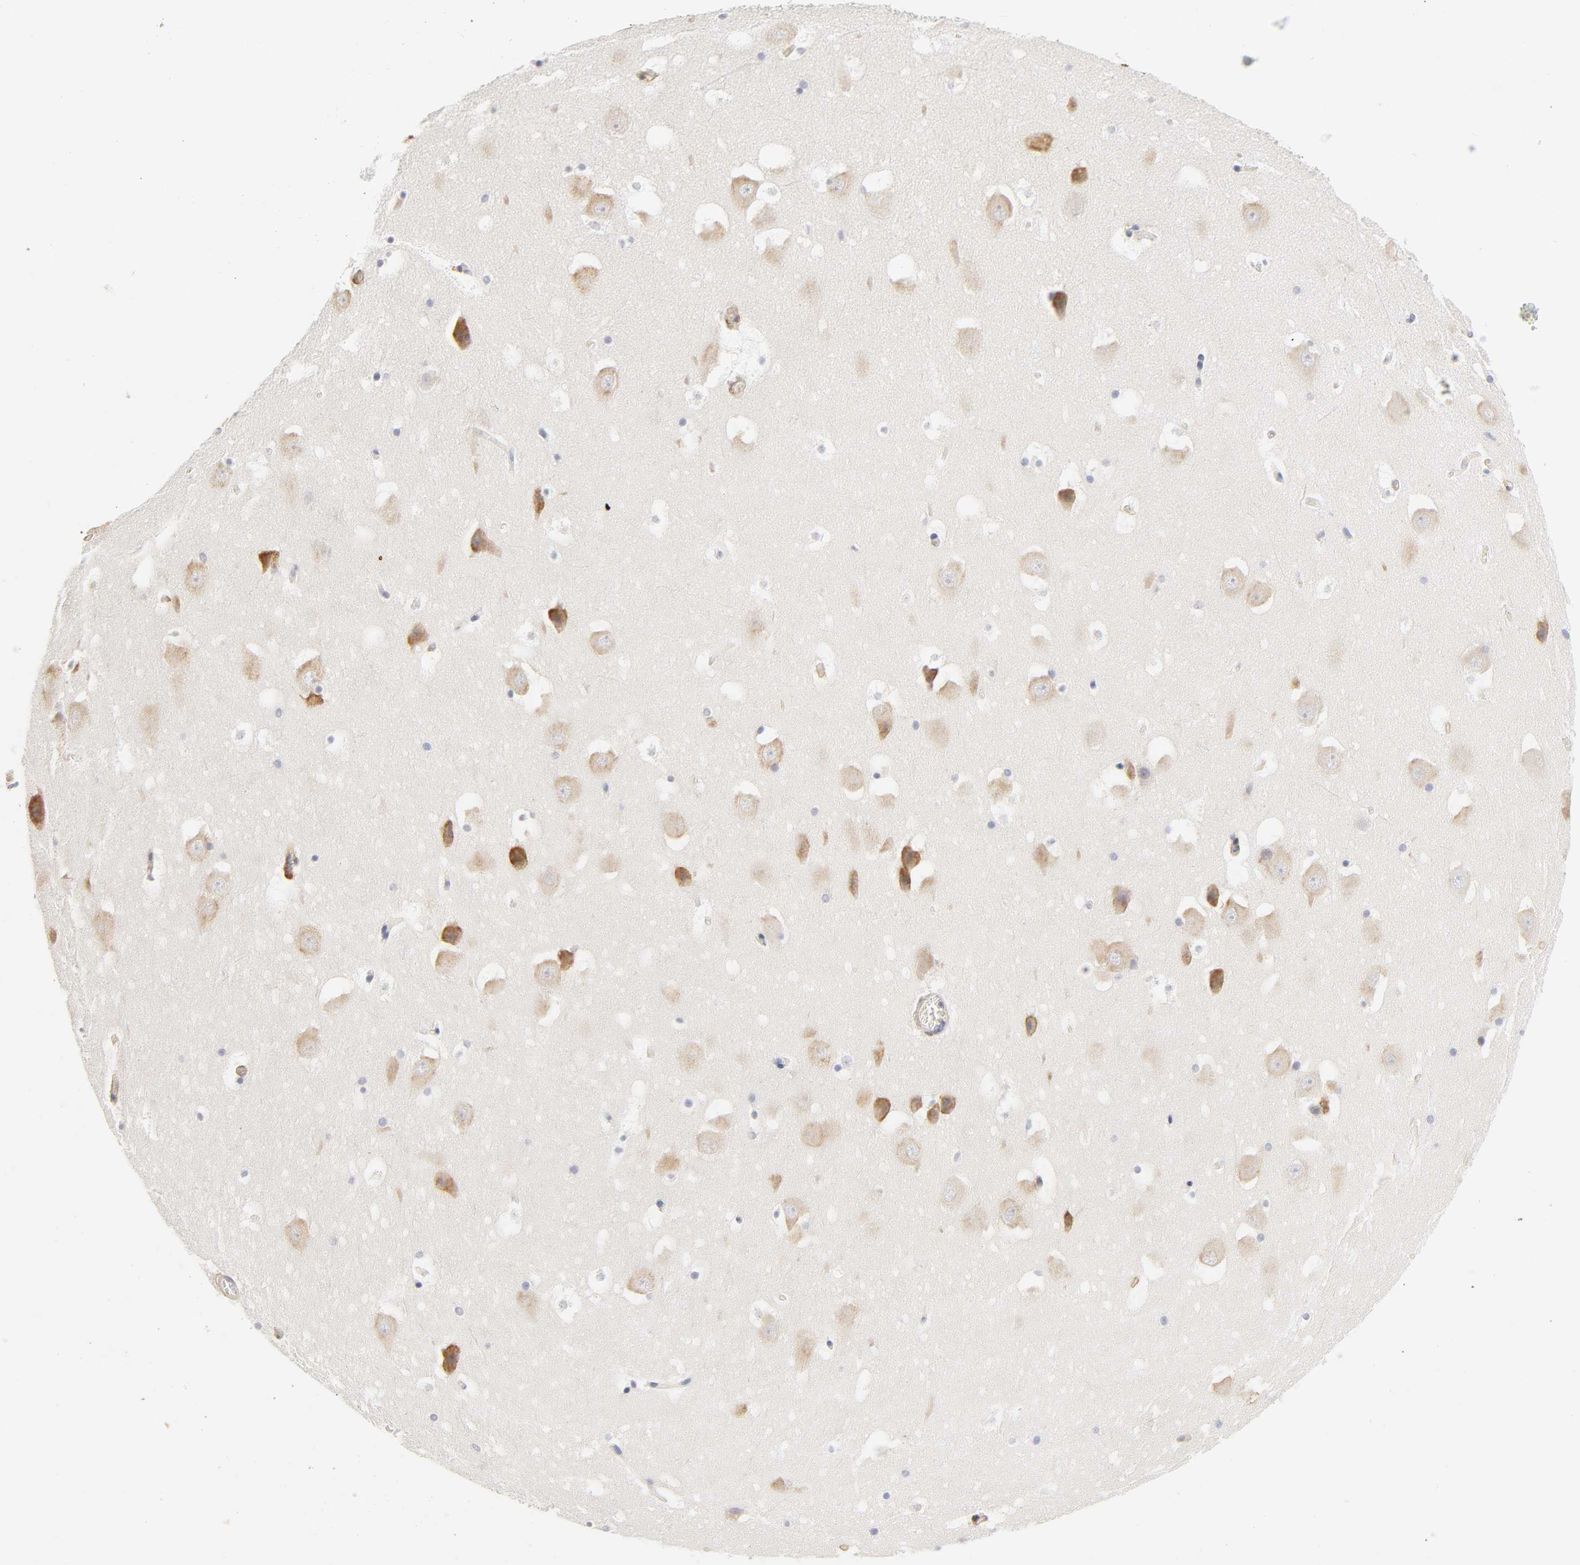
{"staining": {"intensity": "negative", "quantity": "none", "location": "none"}, "tissue": "hippocampus", "cell_type": "Glial cells", "image_type": "normal", "snomed": [{"axis": "morphology", "description": "Normal tissue, NOS"}, {"axis": "topography", "description": "Hippocampus"}], "caption": "A micrograph of human hippocampus is negative for staining in glial cells.", "gene": "LAMB1", "patient": {"sex": "male", "age": 45}}